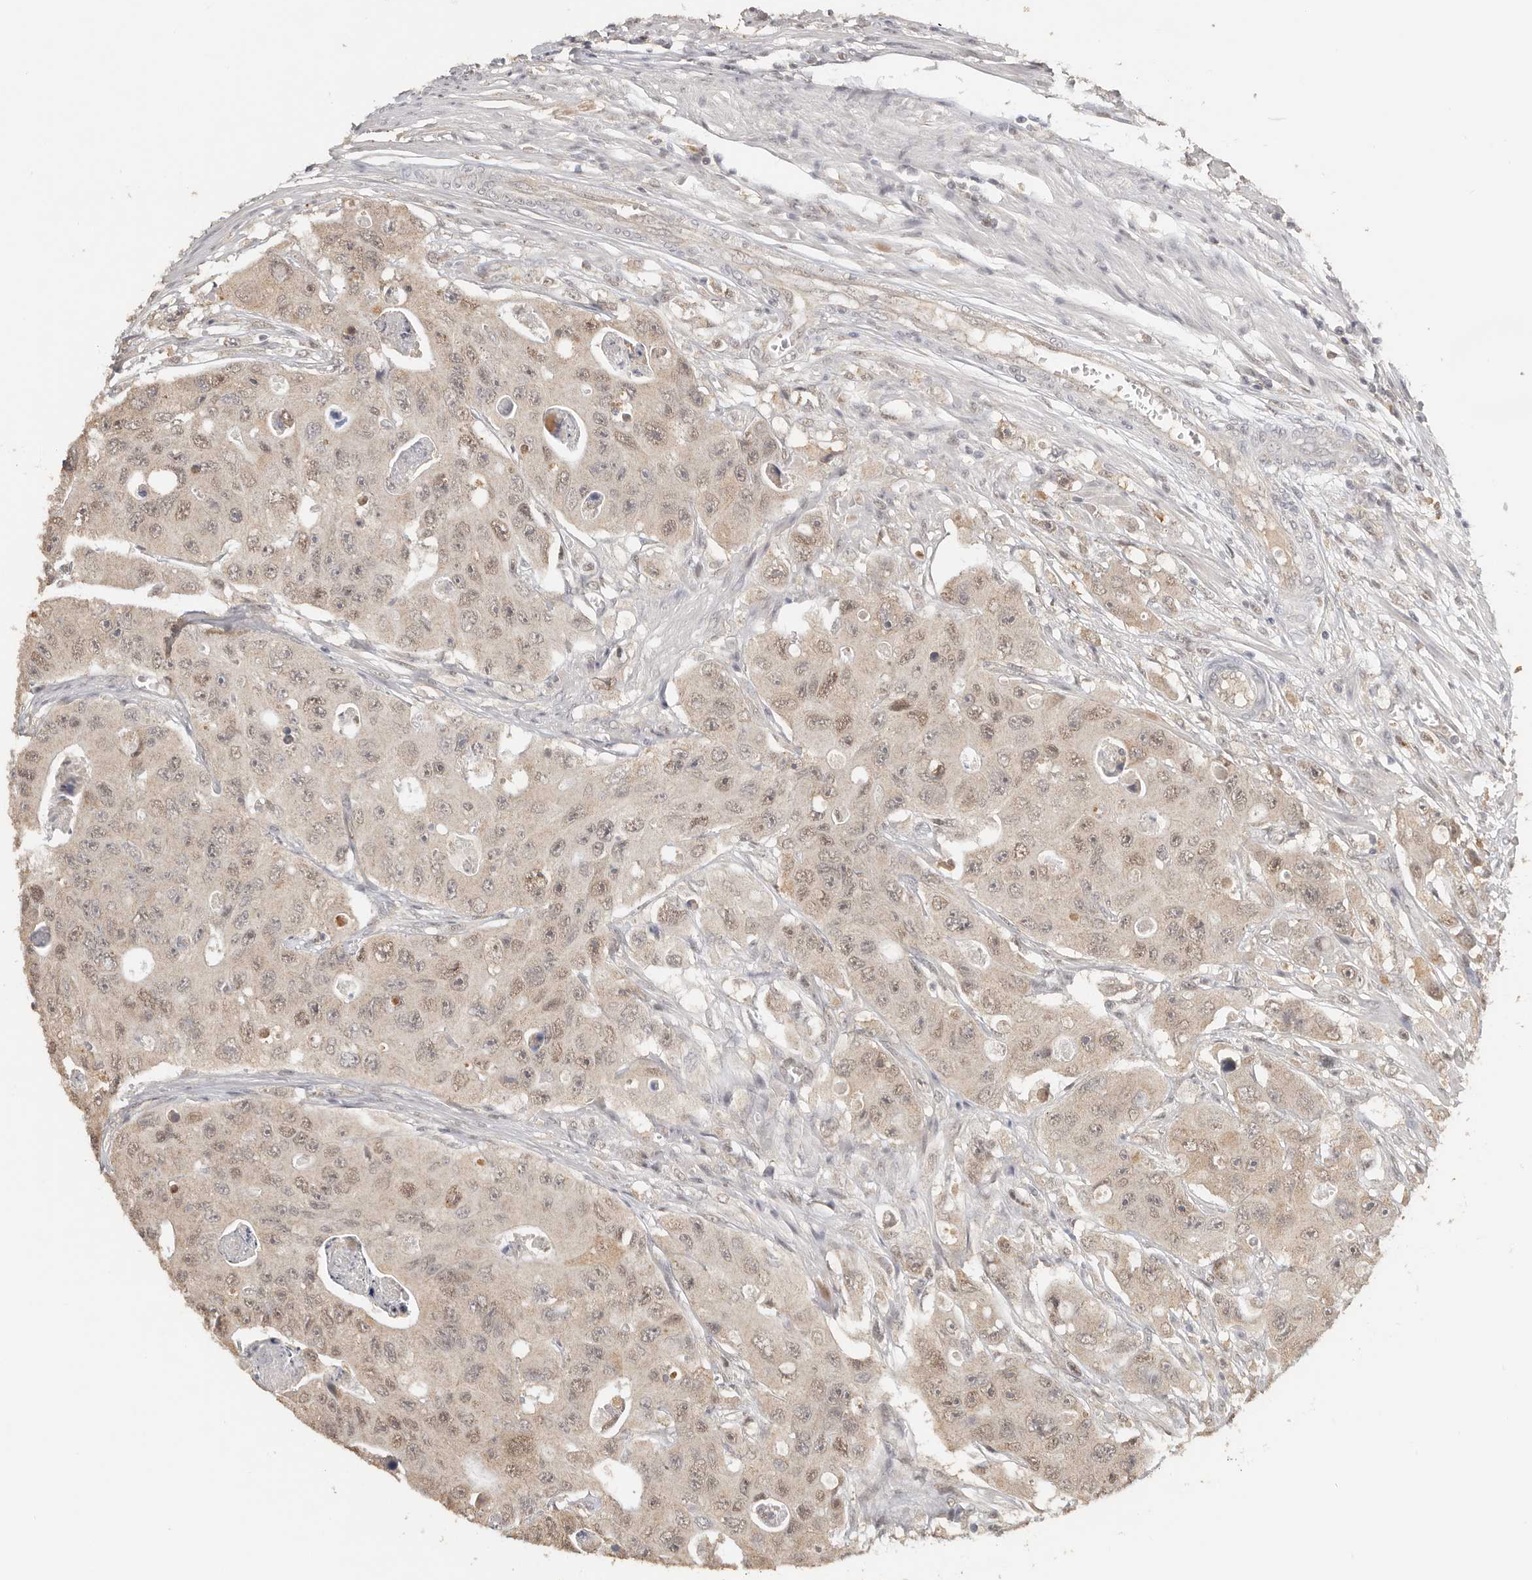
{"staining": {"intensity": "weak", "quantity": ">75%", "location": "cytoplasmic/membranous,nuclear"}, "tissue": "colorectal cancer", "cell_type": "Tumor cells", "image_type": "cancer", "snomed": [{"axis": "morphology", "description": "Adenocarcinoma, NOS"}, {"axis": "topography", "description": "Colon"}], "caption": "Immunohistochemical staining of human adenocarcinoma (colorectal) reveals low levels of weak cytoplasmic/membranous and nuclear positivity in about >75% of tumor cells.", "gene": "SEC14L1", "patient": {"sex": "female", "age": 46}}